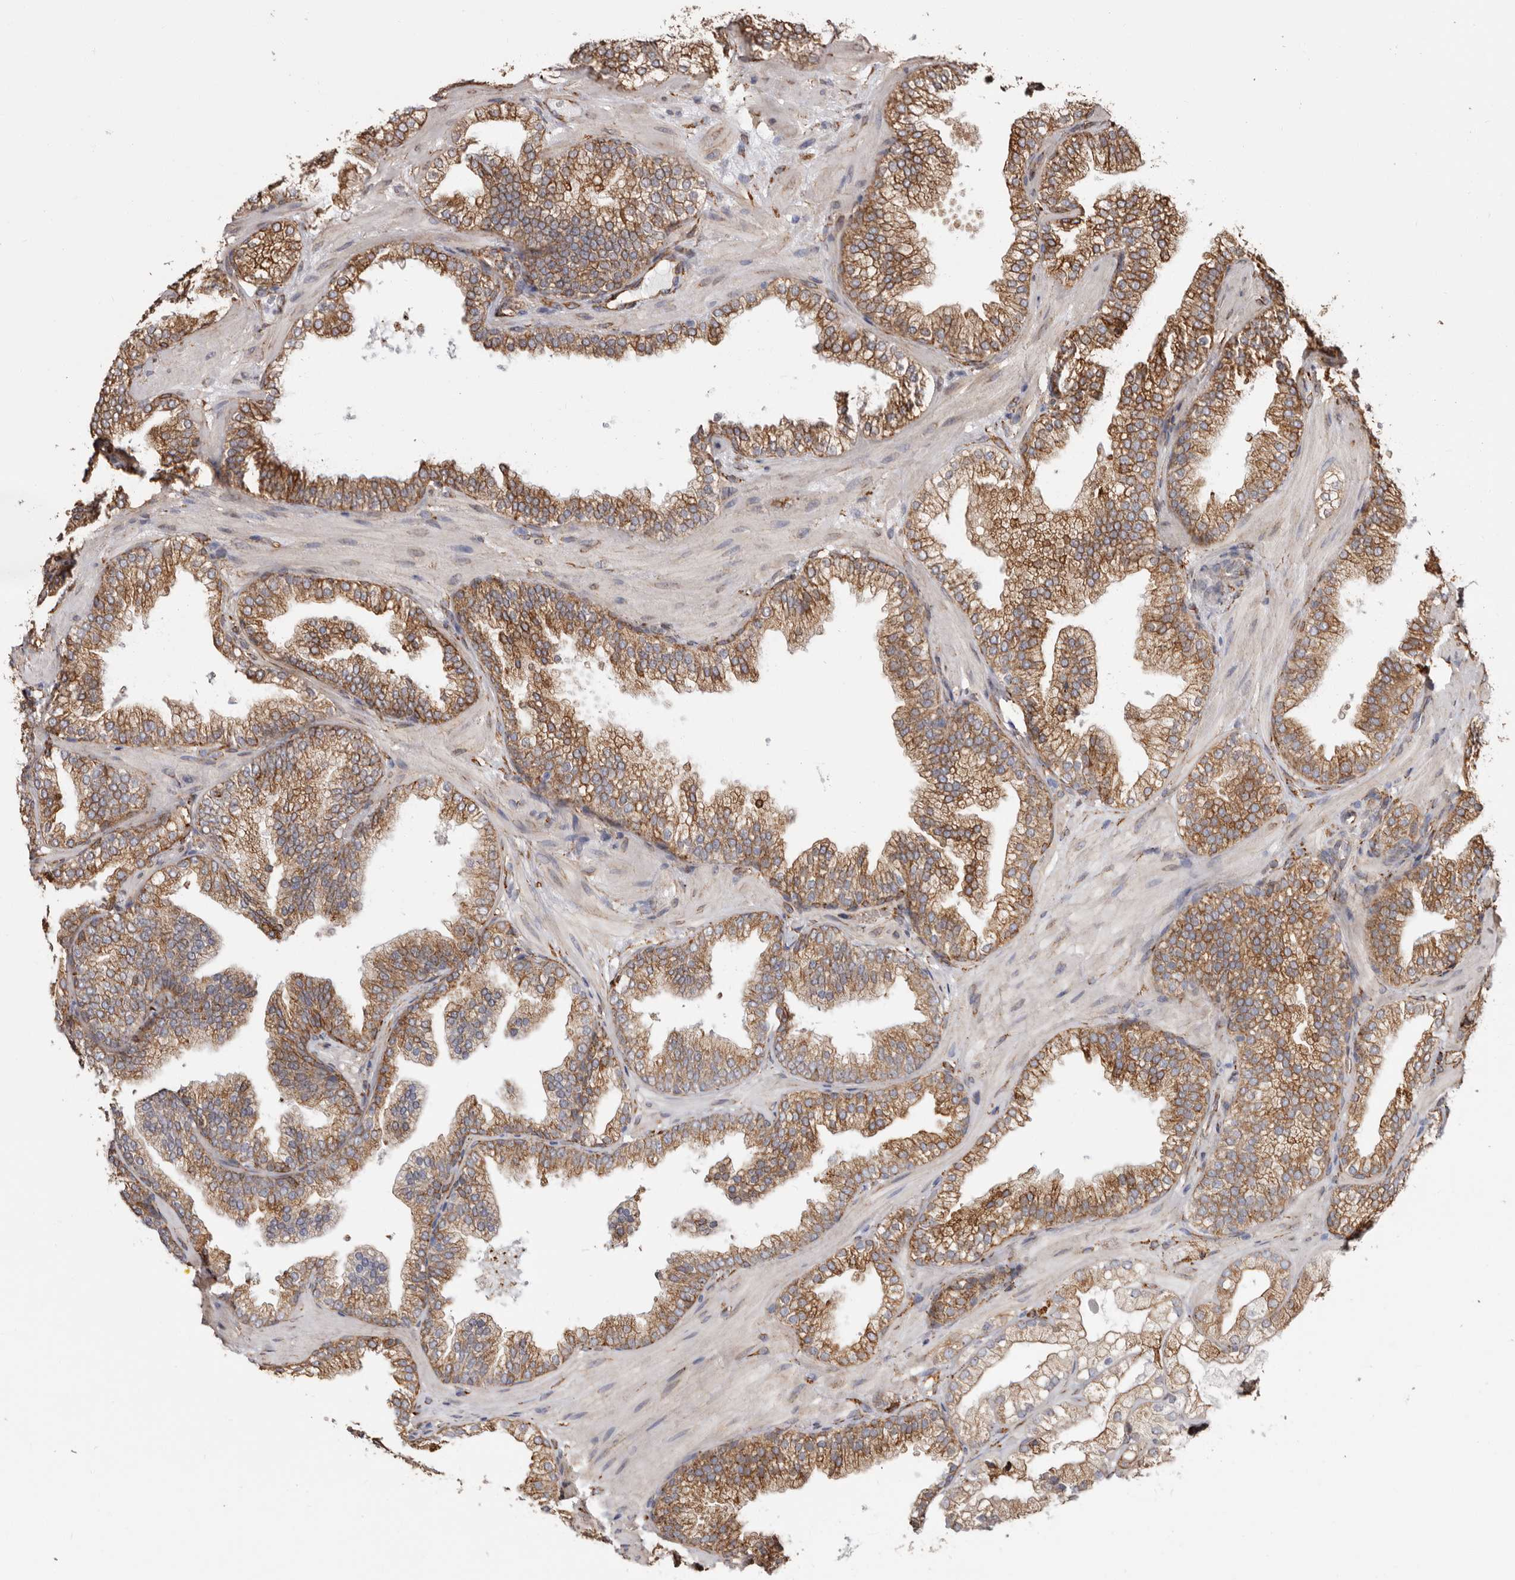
{"staining": {"intensity": "strong", "quantity": ">75%", "location": "cytoplasmic/membranous"}, "tissue": "prostate cancer", "cell_type": "Tumor cells", "image_type": "cancer", "snomed": [{"axis": "morphology", "description": "Adenocarcinoma, High grade"}, {"axis": "topography", "description": "Prostate"}], "caption": "Immunohistochemical staining of human adenocarcinoma (high-grade) (prostate) displays high levels of strong cytoplasmic/membranous positivity in approximately >75% of tumor cells.", "gene": "SEMA3E", "patient": {"sex": "male", "age": 58}}